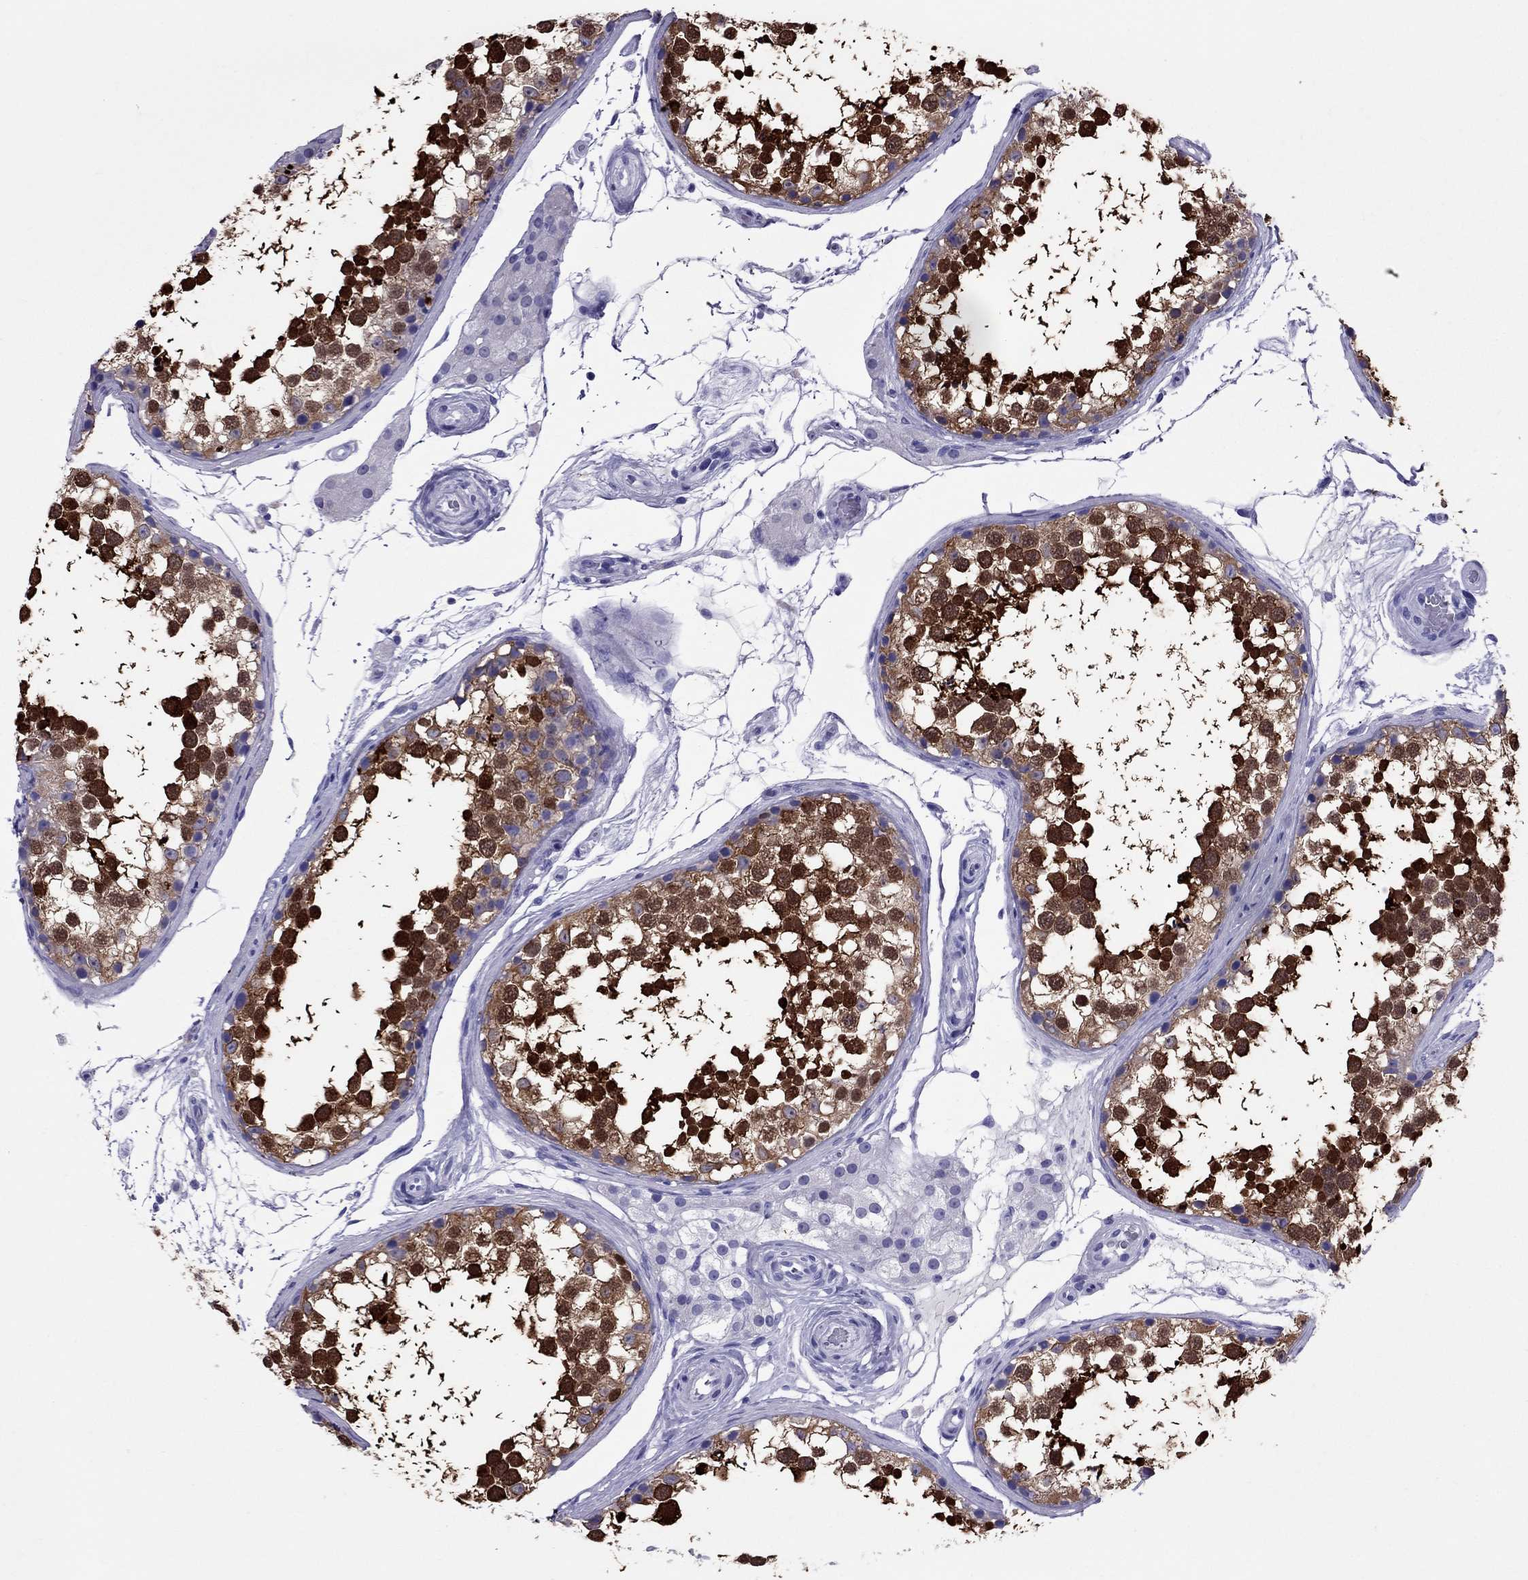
{"staining": {"intensity": "strong", "quantity": ">75%", "location": "cytoplasmic/membranous,nuclear"}, "tissue": "testis", "cell_type": "Cells in seminiferous ducts", "image_type": "normal", "snomed": [{"axis": "morphology", "description": "Normal tissue, NOS"}, {"axis": "morphology", "description": "Seminoma, NOS"}, {"axis": "topography", "description": "Testis"}], "caption": "DAB immunohistochemical staining of unremarkable human testis exhibits strong cytoplasmic/membranous,nuclear protein expression in about >75% of cells in seminiferous ducts.", "gene": "AVPR1B", "patient": {"sex": "male", "age": 65}}